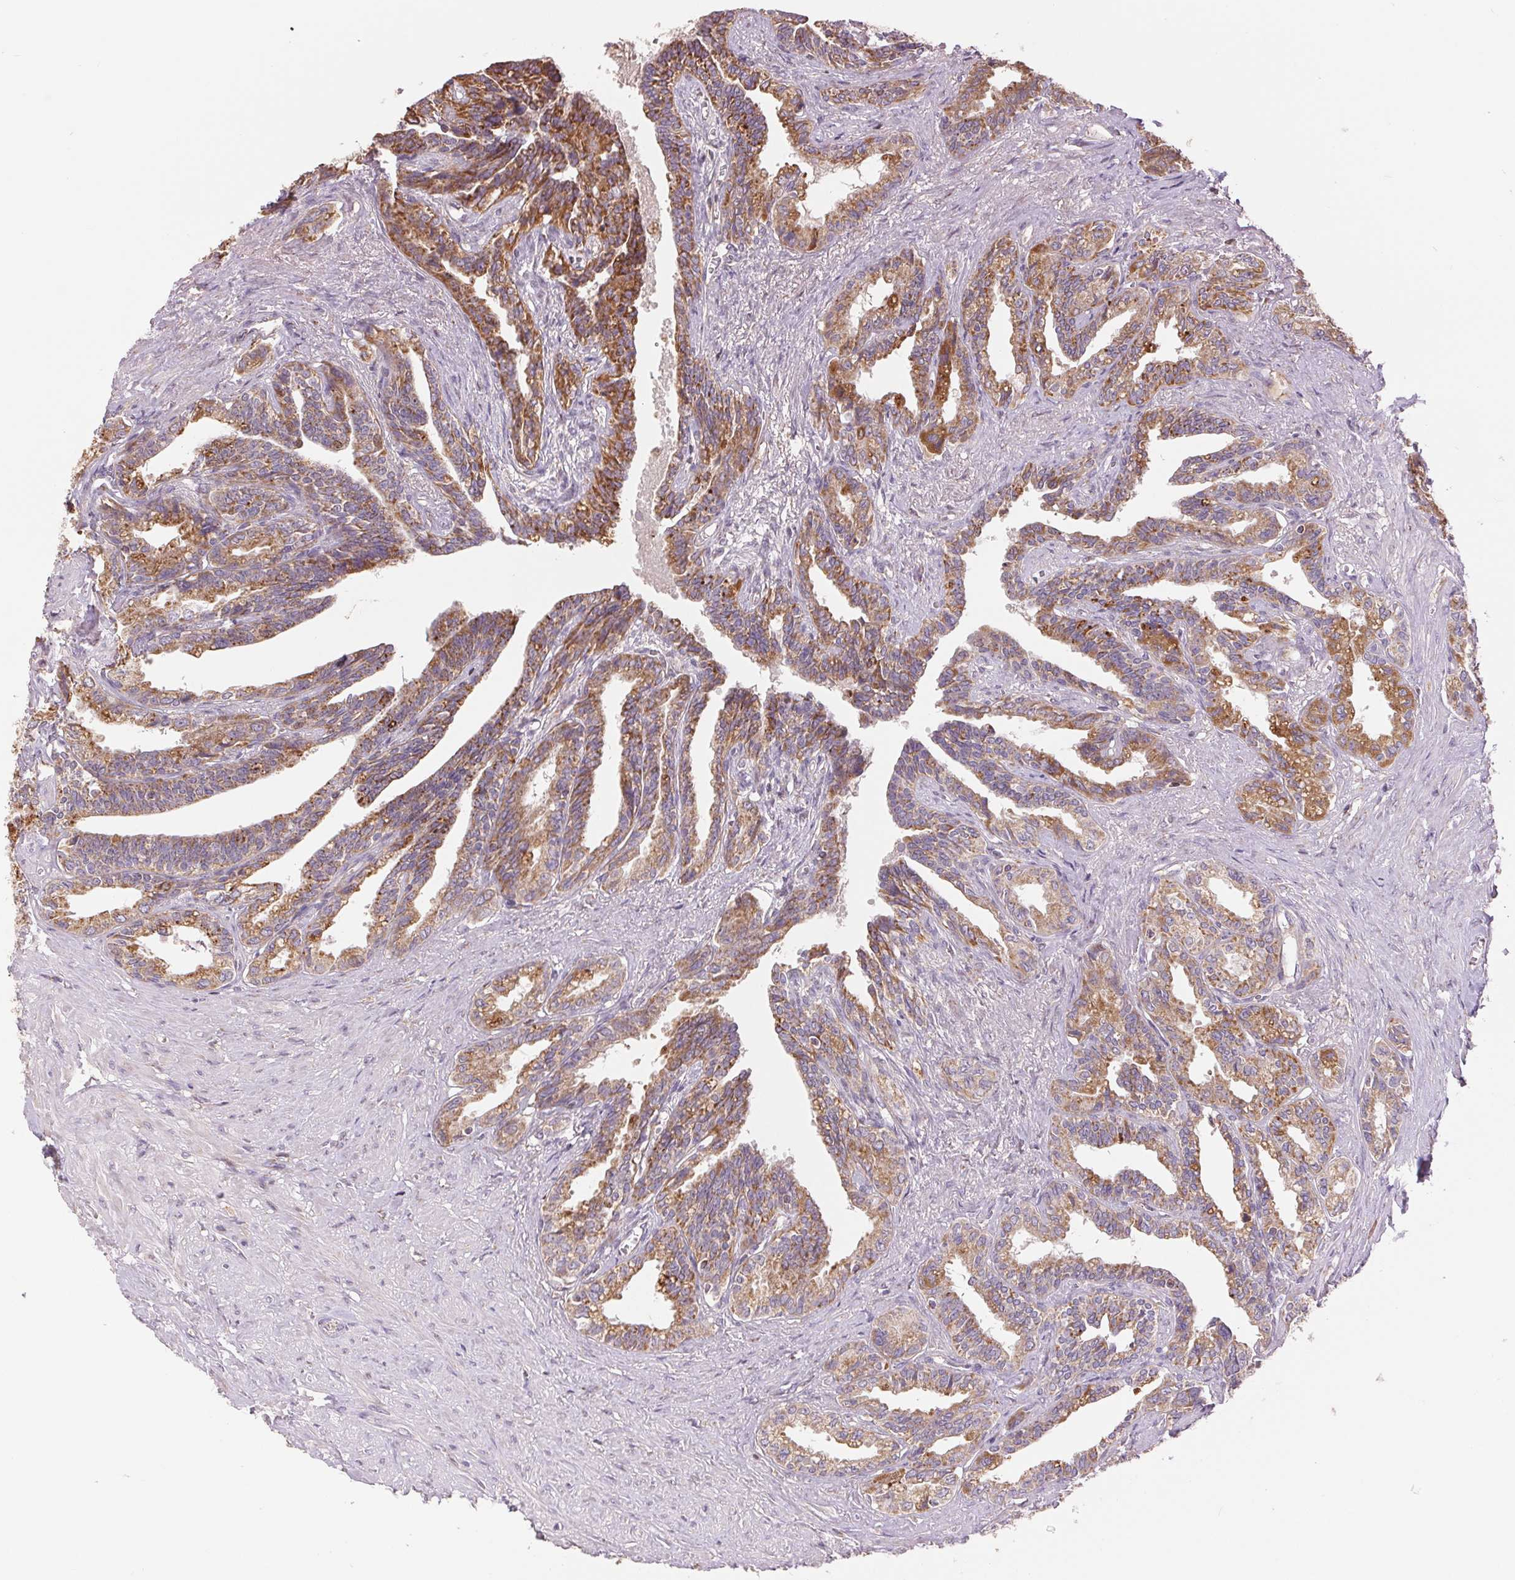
{"staining": {"intensity": "moderate", "quantity": ">75%", "location": "cytoplasmic/membranous"}, "tissue": "seminal vesicle", "cell_type": "Glandular cells", "image_type": "normal", "snomed": [{"axis": "morphology", "description": "Normal tissue, NOS"}, {"axis": "morphology", "description": "Urothelial carcinoma, NOS"}, {"axis": "topography", "description": "Urinary bladder"}, {"axis": "topography", "description": "Seminal veicle"}], "caption": "High-magnification brightfield microscopy of normal seminal vesicle stained with DAB (brown) and counterstained with hematoxylin (blue). glandular cells exhibit moderate cytoplasmic/membranous staining is appreciated in approximately>75% of cells.", "gene": "DGUOK", "patient": {"sex": "male", "age": 76}}